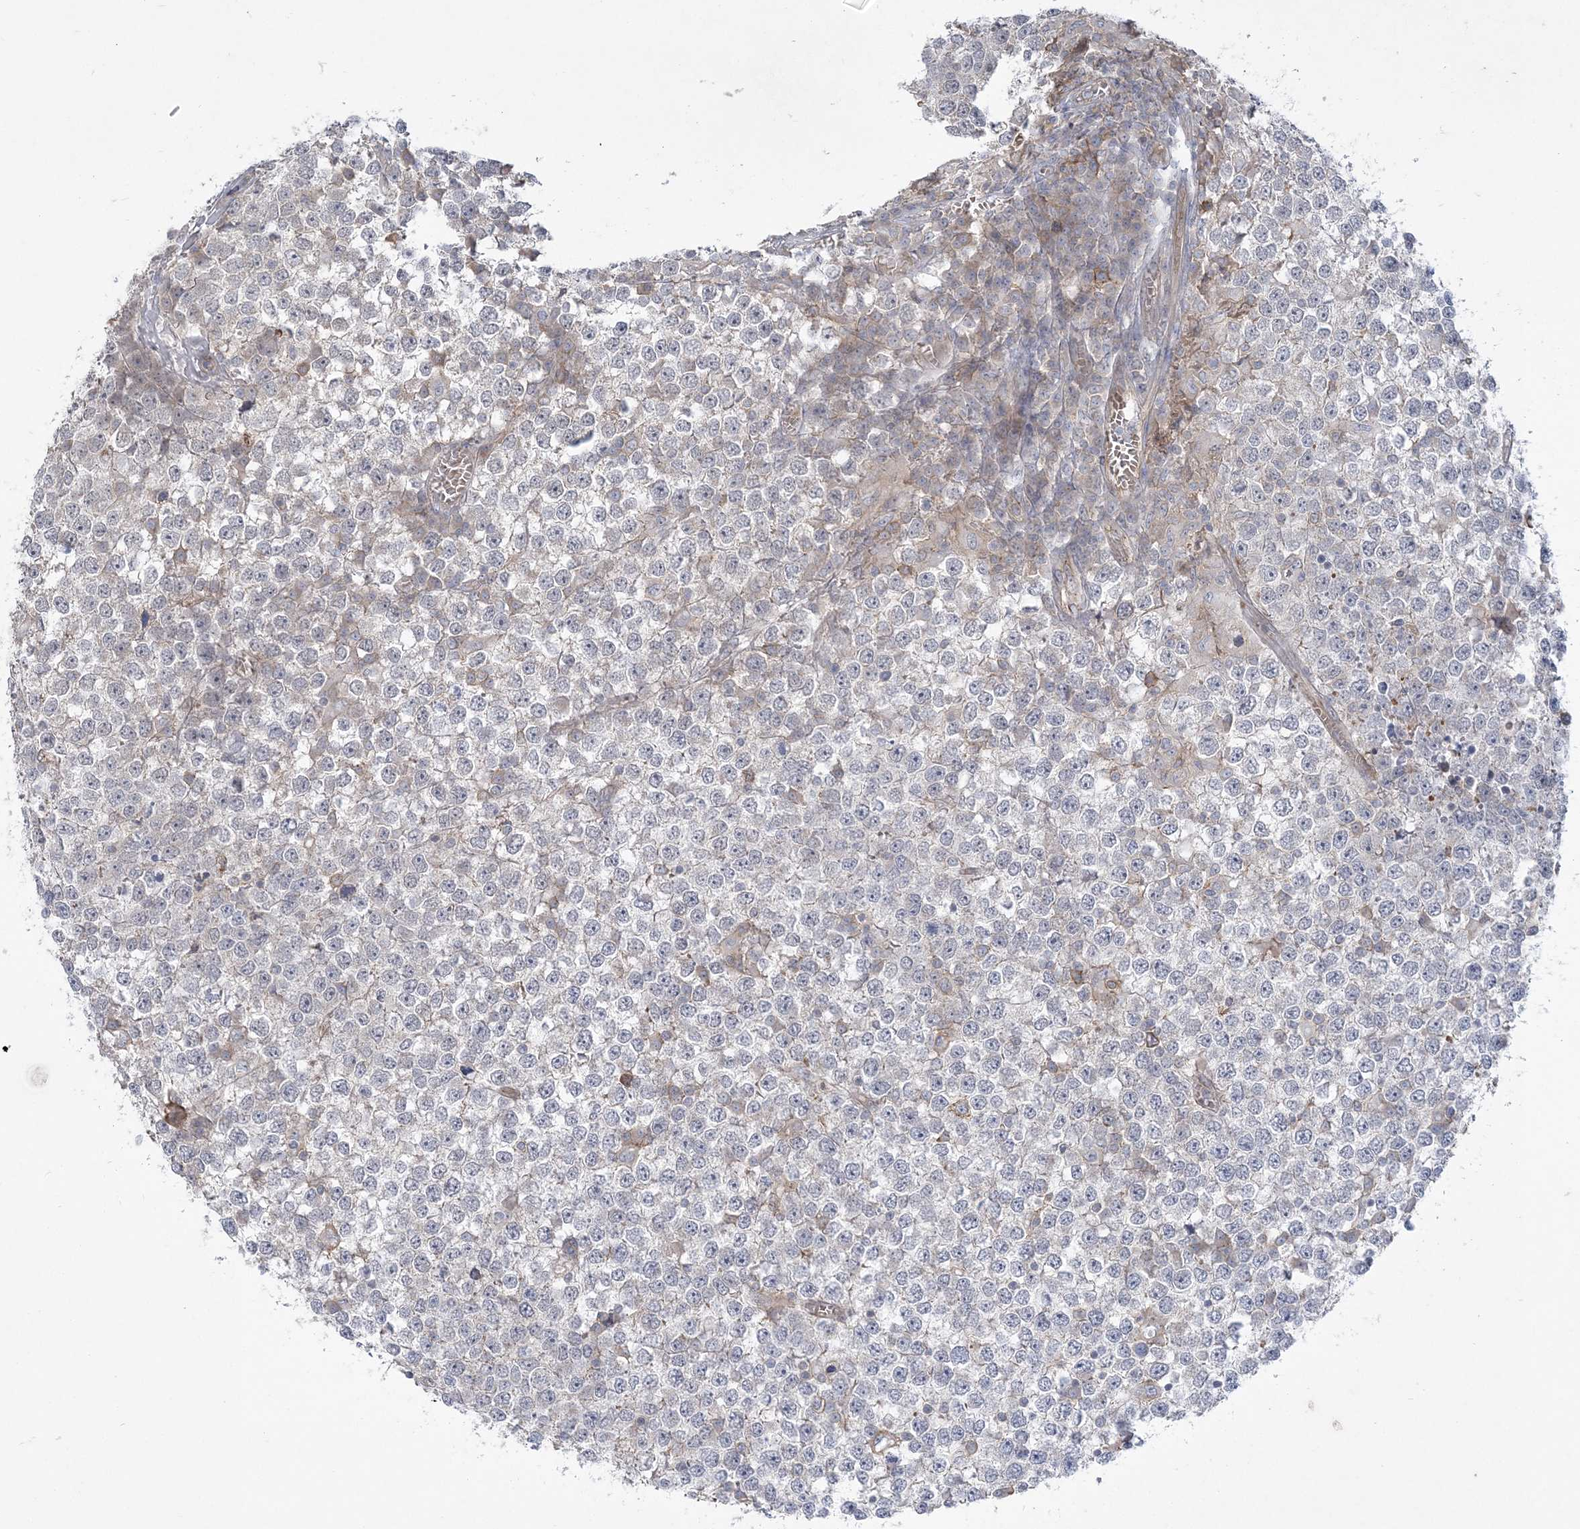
{"staining": {"intensity": "negative", "quantity": "none", "location": "none"}, "tissue": "testis cancer", "cell_type": "Tumor cells", "image_type": "cancer", "snomed": [{"axis": "morphology", "description": "Seminoma, NOS"}, {"axis": "topography", "description": "Testis"}], "caption": "IHC of human testis seminoma reveals no expression in tumor cells.", "gene": "ADAMTS12", "patient": {"sex": "male", "age": 65}}